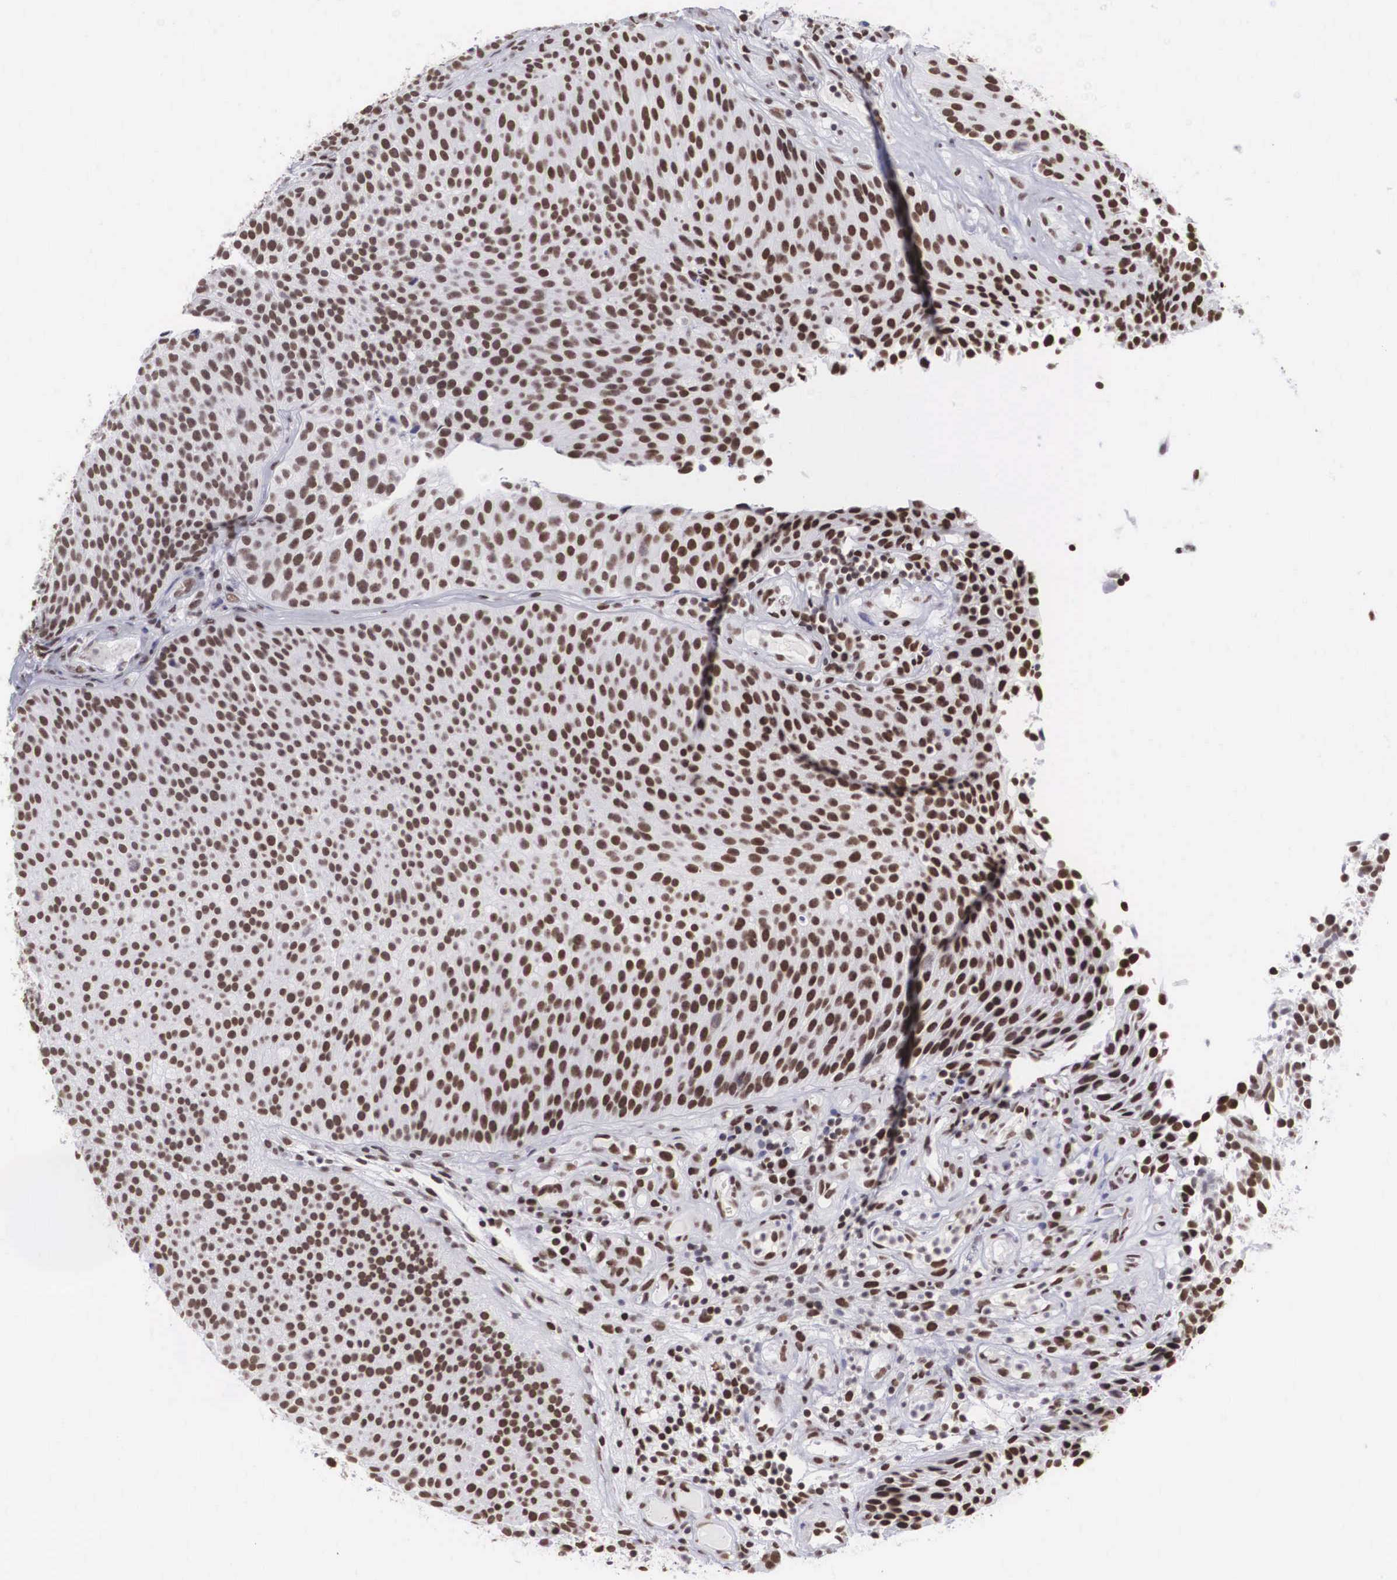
{"staining": {"intensity": "strong", "quantity": ">75%", "location": "nuclear"}, "tissue": "urothelial cancer", "cell_type": "Tumor cells", "image_type": "cancer", "snomed": [{"axis": "morphology", "description": "Urothelial carcinoma, Low grade"}, {"axis": "topography", "description": "Urinary bladder"}], "caption": "The micrograph reveals immunohistochemical staining of urothelial cancer. There is strong nuclear expression is present in approximately >75% of tumor cells.", "gene": "CSTF2", "patient": {"sex": "male", "age": 85}}